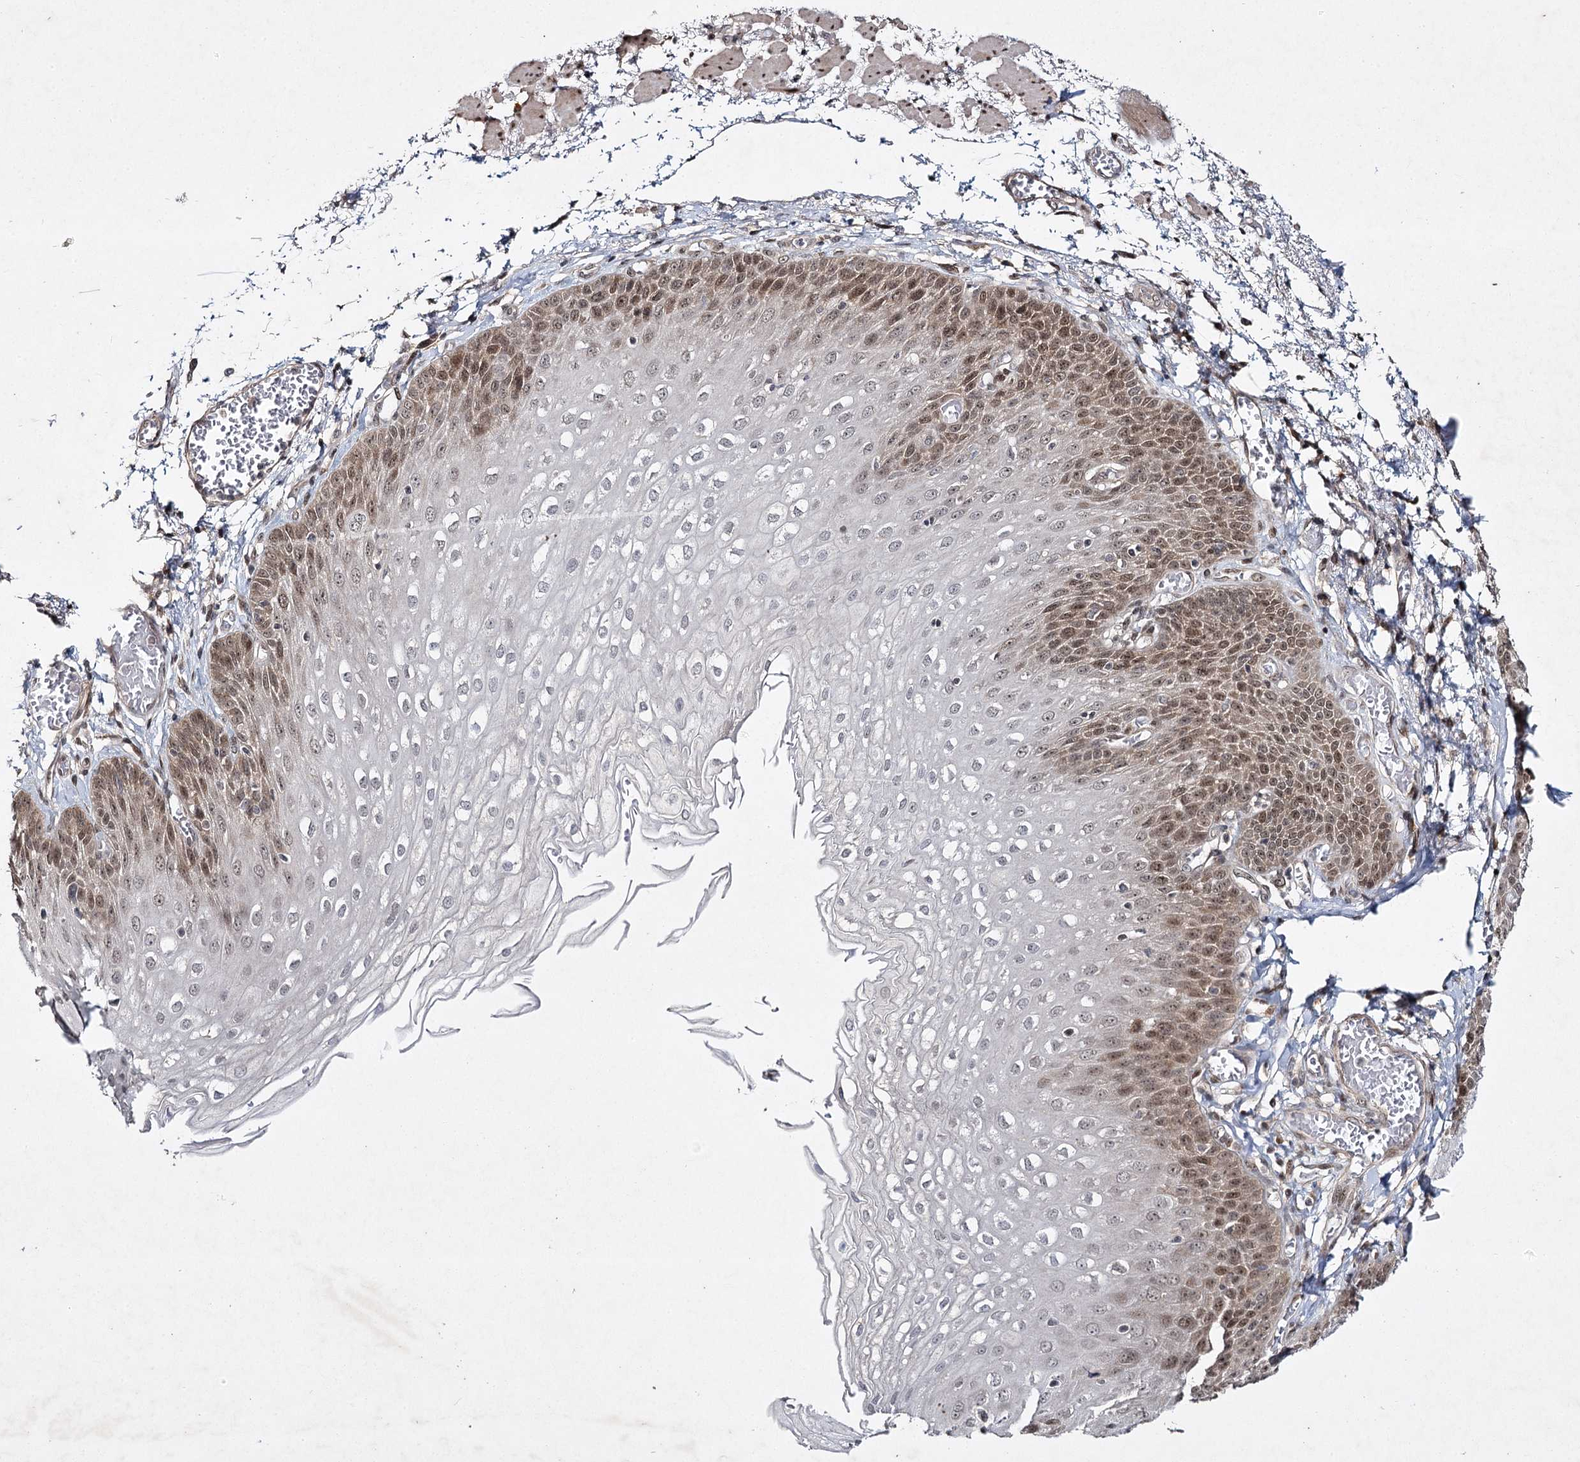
{"staining": {"intensity": "moderate", "quantity": "25%-75%", "location": "nuclear"}, "tissue": "esophagus", "cell_type": "Squamous epithelial cells", "image_type": "normal", "snomed": [{"axis": "morphology", "description": "Normal tissue, NOS"}, {"axis": "topography", "description": "Esophagus"}], "caption": "The photomicrograph shows immunohistochemical staining of benign esophagus. There is moderate nuclear staining is appreciated in approximately 25%-75% of squamous epithelial cells.", "gene": "DCUN1D4", "patient": {"sex": "male", "age": 81}}